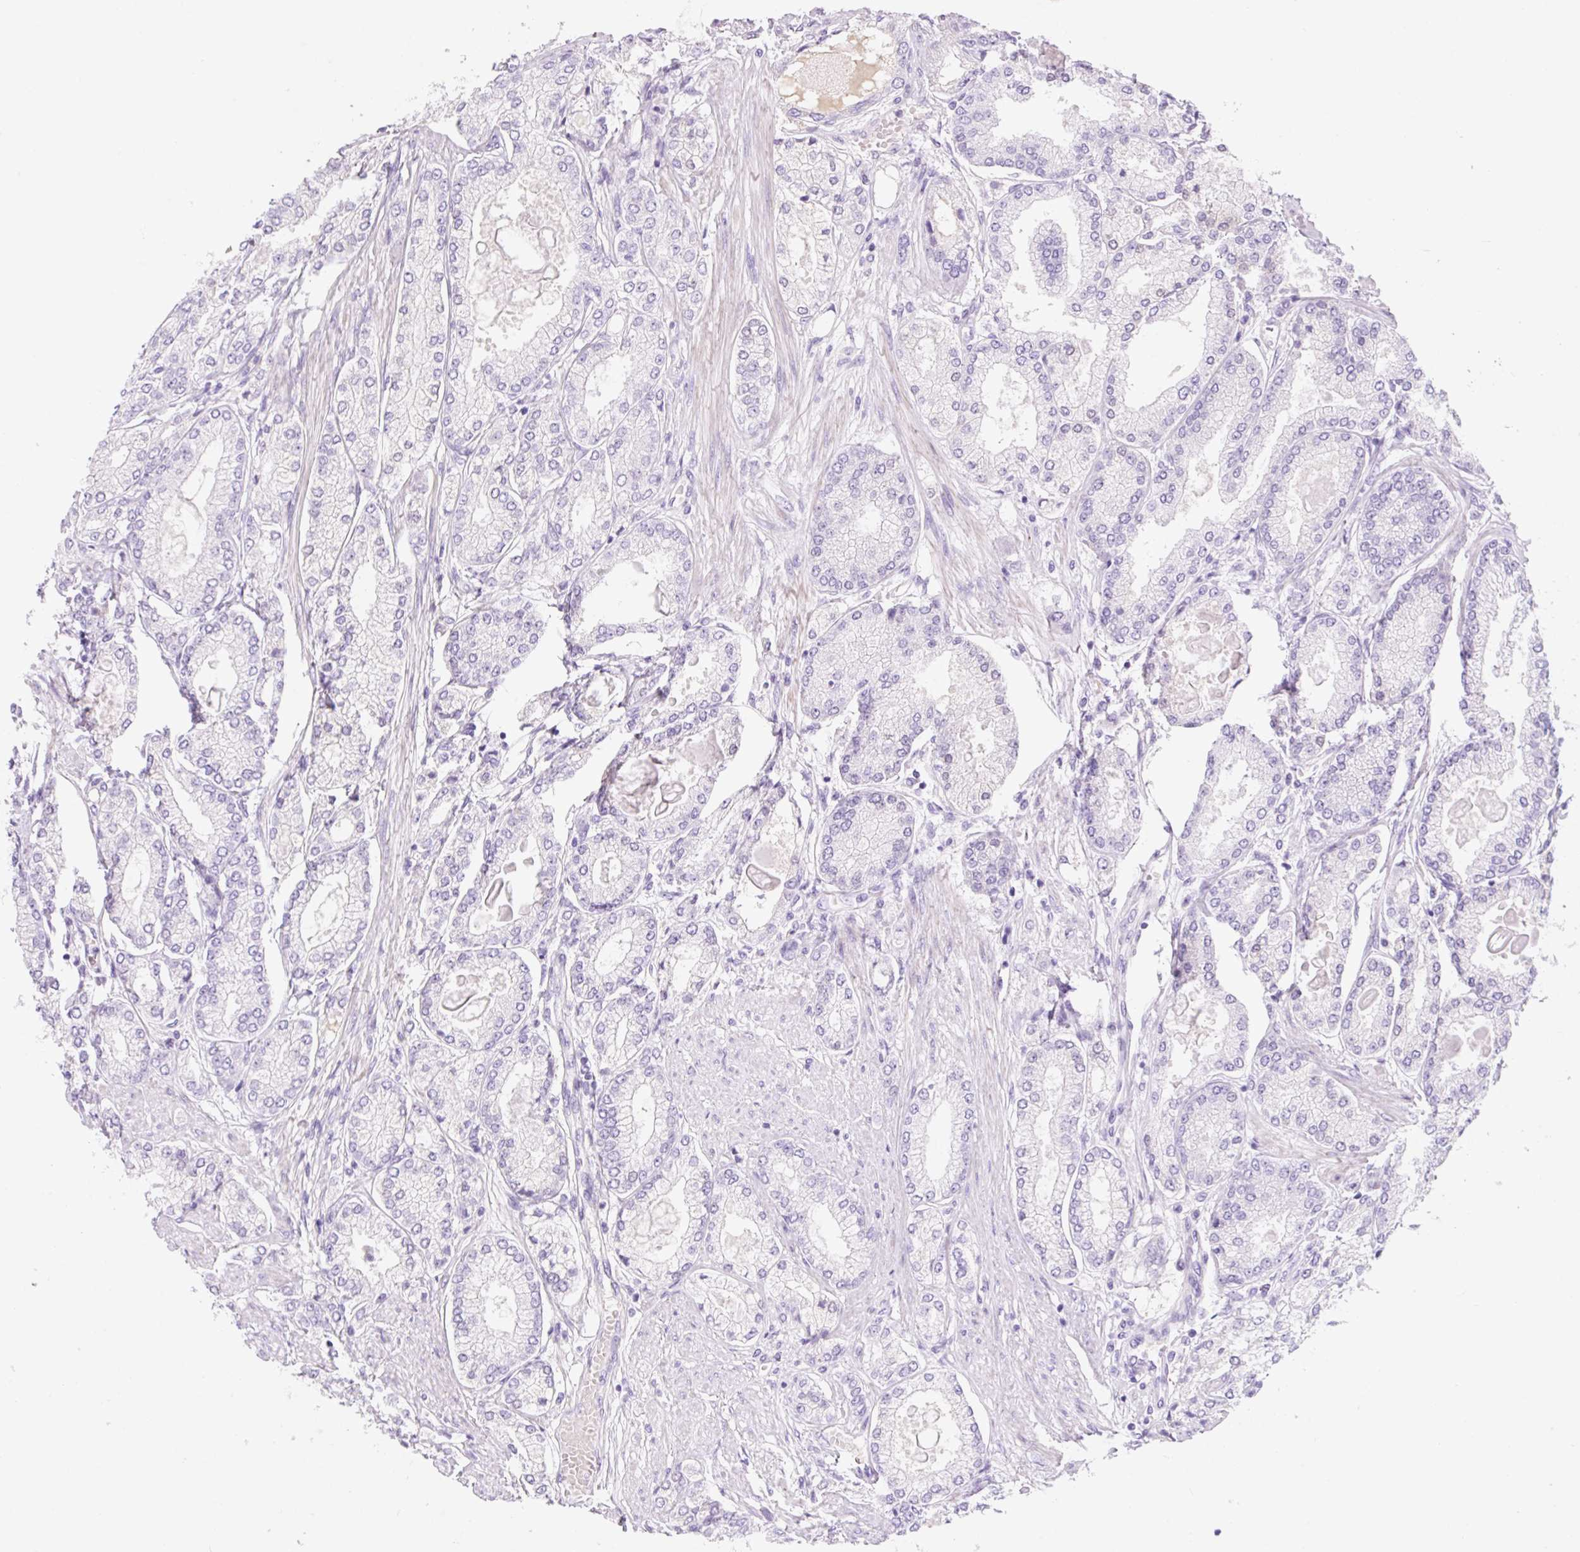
{"staining": {"intensity": "negative", "quantity": "none", "location": "none"}, "tissue": "prostate cancer", "cell_type": "Tumor cells", "image_type": "cancer", "snomed": [{"axis": "morphology", "description": "Adenocarcinoma, High grade"}, {"axis": "topography", "description": "Prostate"}], "caption": "This is an IHC micrograph of human prostate cancer (high-grade adenocarcinoma). There is no expression in tumor cells.", "gene": "ZNF121", "patient": {"sex": "male", "age": 68}}